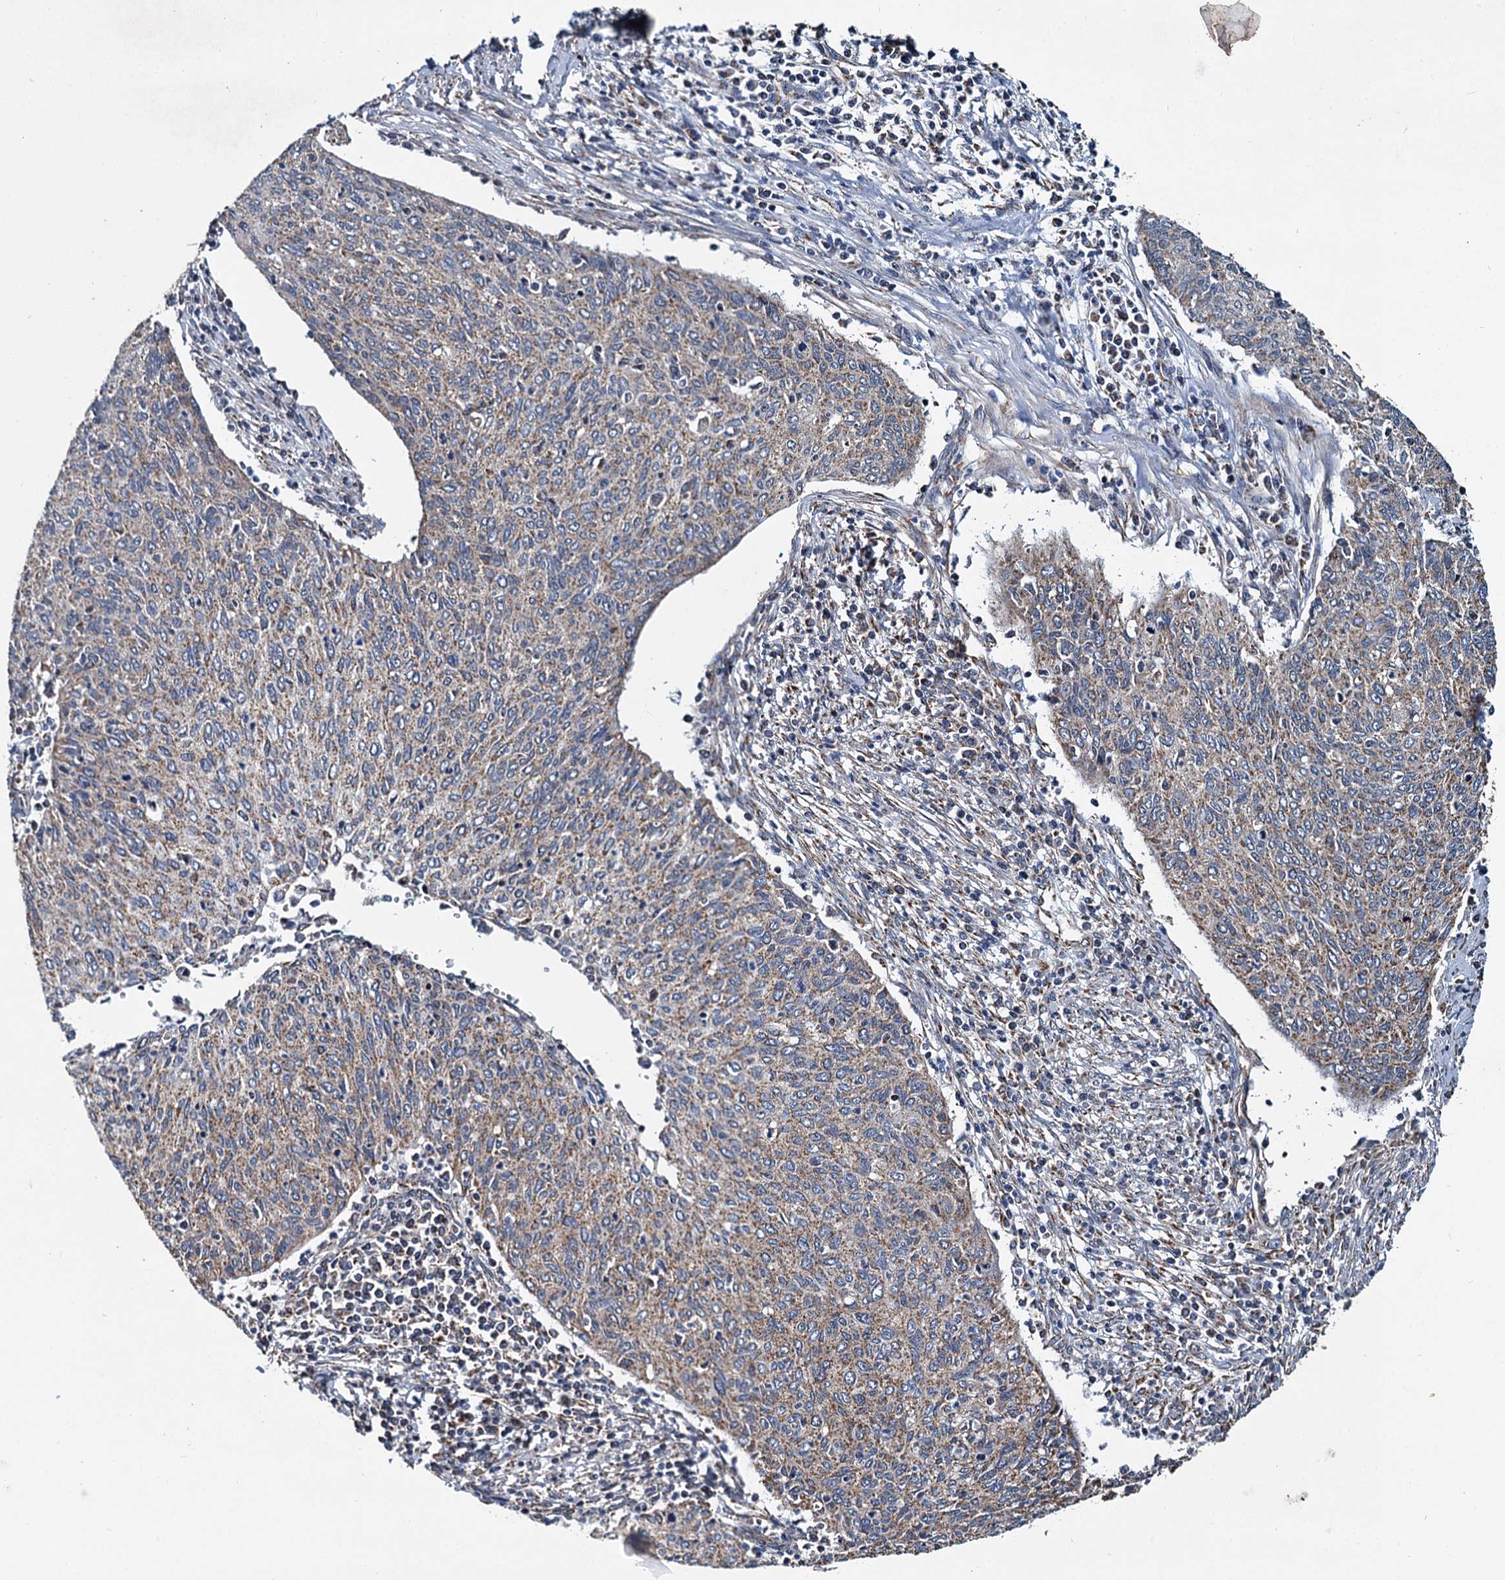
{"staining": {"intensity": "weak", "quantity": ">75%", "location": "cytoplasmic/membranous"}, "tissue": "cervical cancer", "cell_type": "Tumor cells", "image_type": "cancer", "snomed": [{"axis": "morphology", "description": "Squamous cell carcinoma, NOS"}, {"axis": "topography", "description": "Cervix"}], "caption": "There is low levels of weak cytoplasmic/membranous positivity in tumor cells of cervical cancer, as demonstrated by immunohistochemical staining (brown color).", "gene": "SPRYD3", "patient": {"sex": "female", "age": 38}}